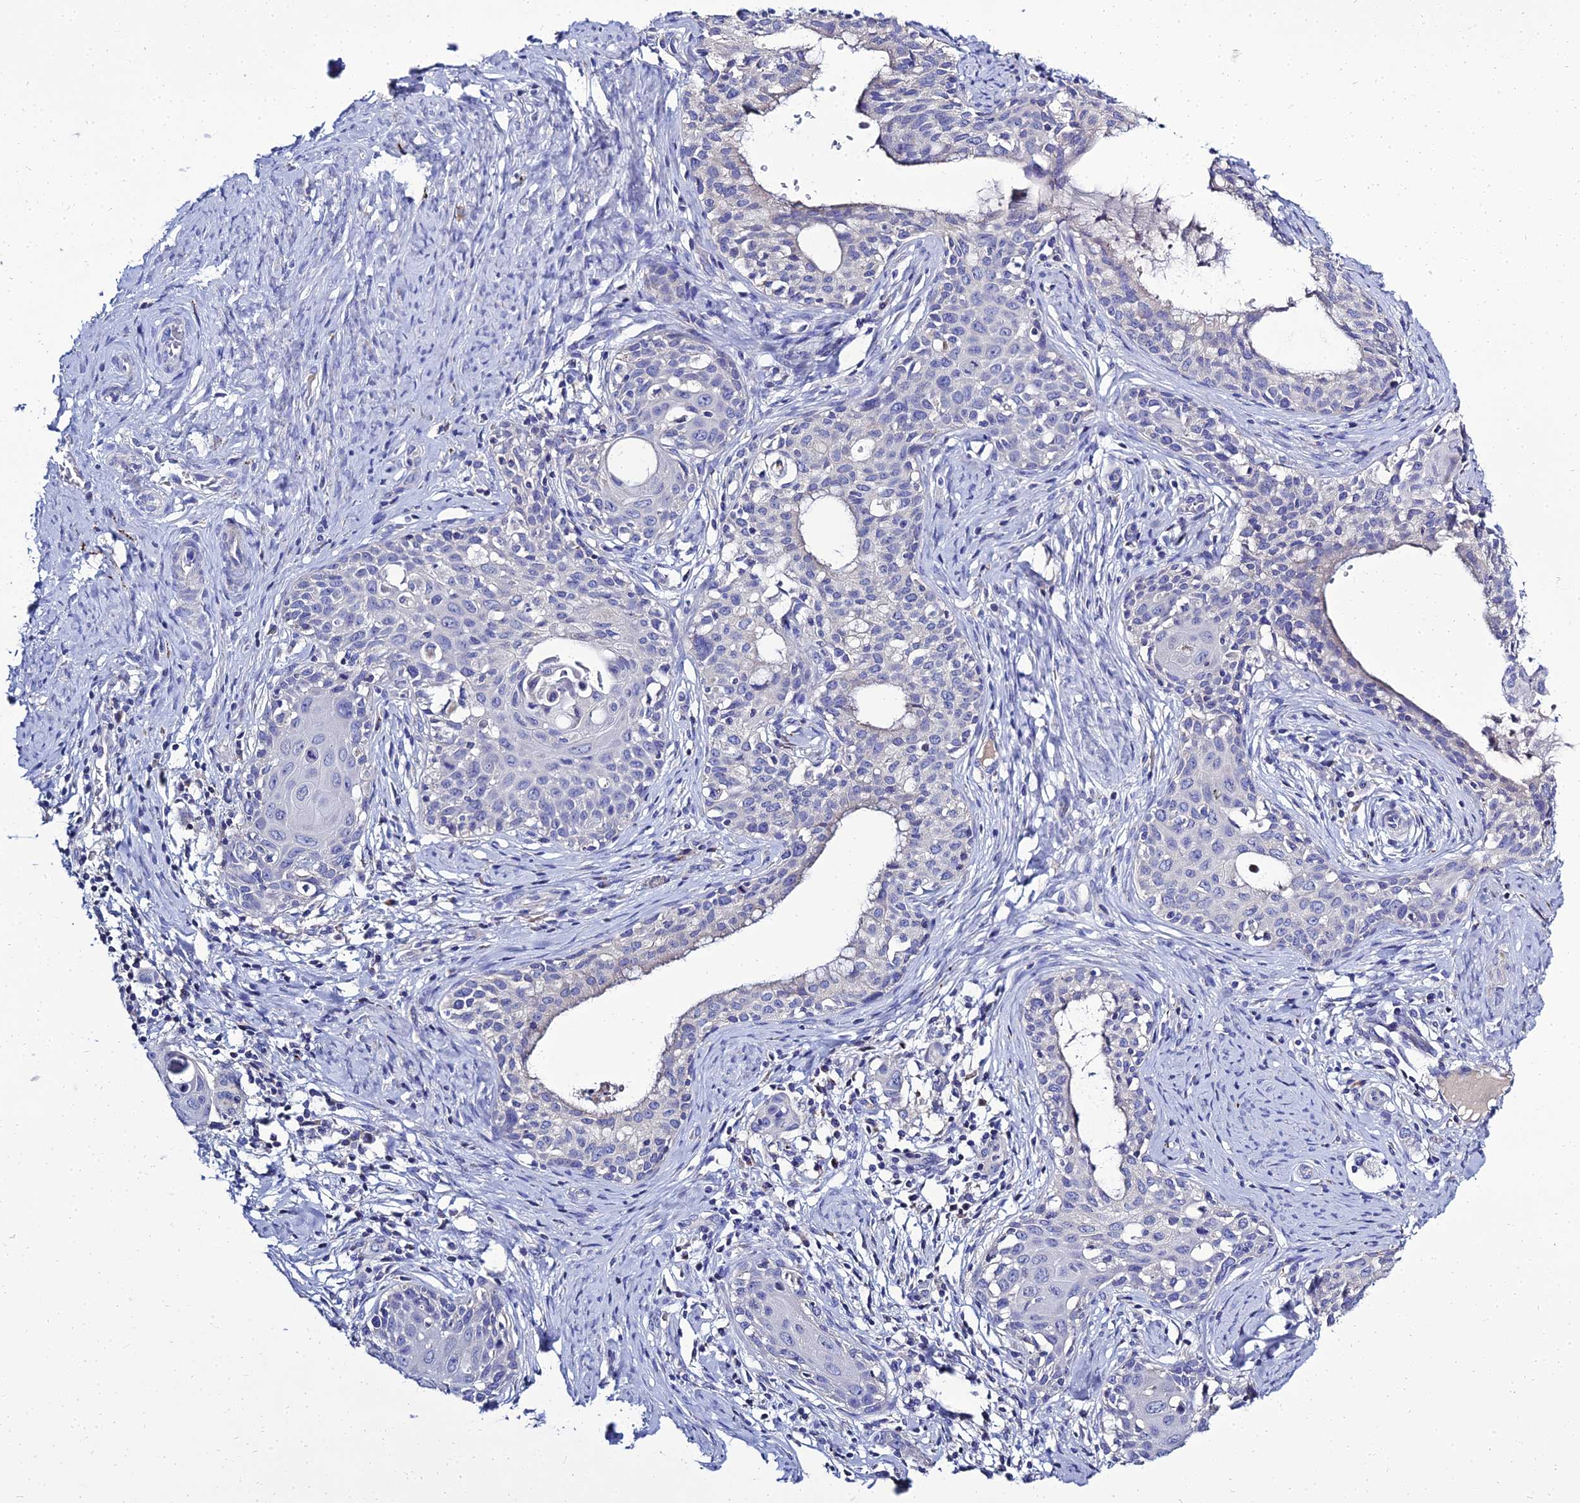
{"staining": {"intensity": "negative", "quantity": "none", "location": "none"}, "tissue": "cervical cancer", "cell_type": "Tumor cells", "image_type": "cancer", "snomed": [{"axis": "morphology", "description": "Squamous cell carcinoma, NOS"}, {"axis": "morphology", "description": "Adenocarcinoma, NOS"}, {"axis": "topography", "description": "Cervix"}], "caption": "IHC photomicrograph of human cervical adenocarcinoma stained for a protein (brown), which exhibits no expression in tumor cells.", "gene": "NPY", "patient": {"sex": "female", "age": 52}}